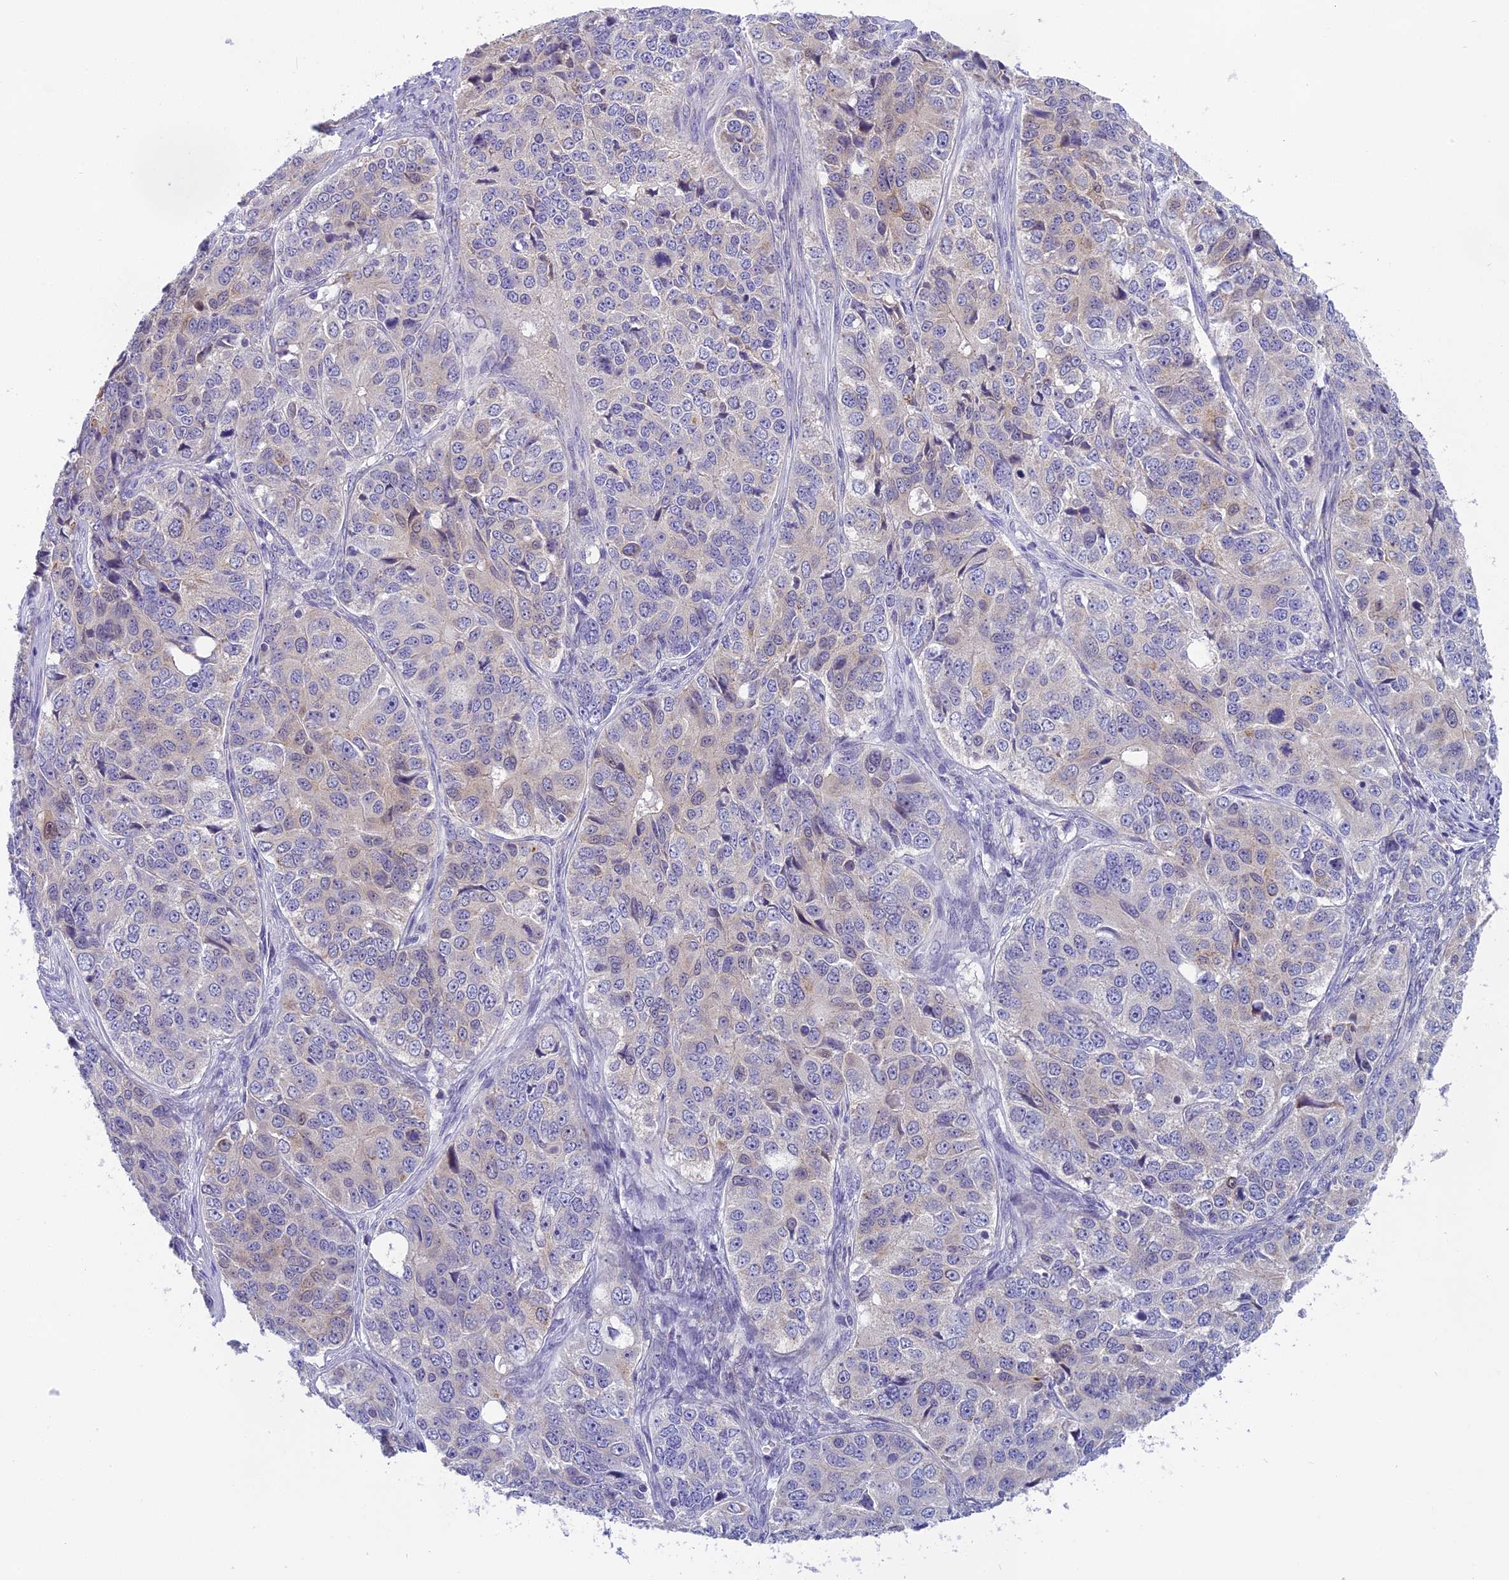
{"staining": {"intensity": "negative", "quantity": "none", "location": "none"}, "tissue": "ovarian cancer", "cell_type": "Tumor cells", "image_type": "cancer", "snomed": [{"axis": "morphology", "description": "Carcinoma, endometroid"}, {"axis": "topography", "description": "Ovary"}], "caption": "Ovarian endometroid carcinoma stained for a protein using immunohistochemistry displays no expression tumor cells.", "gene": "ARHGEF37", "patient": {"sex": "female", "age": 51}}